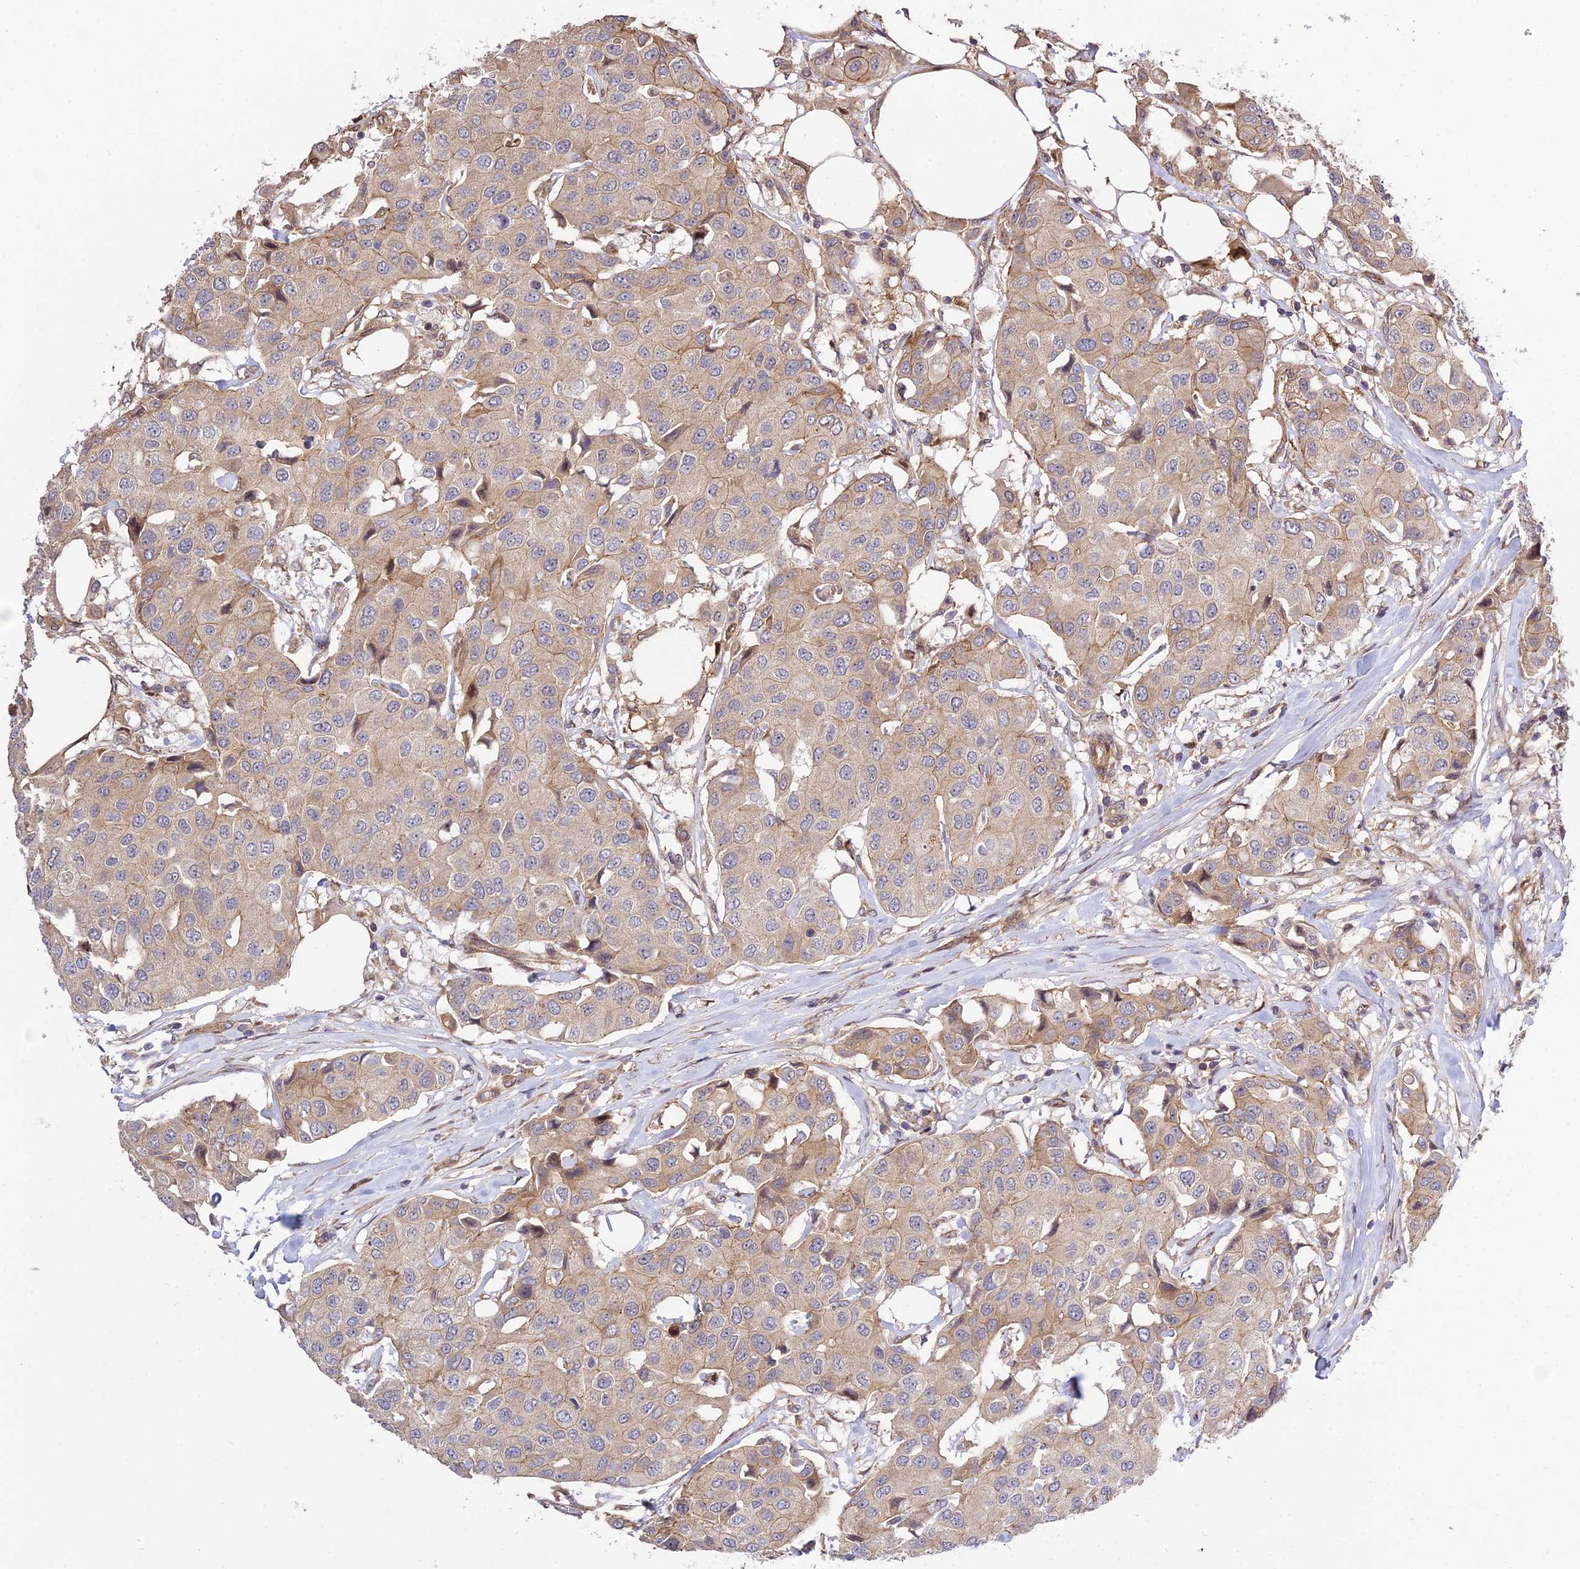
{"staining": {"intensity": "weak", "quantity": ">75%", "location": "cytoplasmic/membranous"}, "tissue": "breast cancer", "cell_type": "Tumor cells", "image_type": "cancer", "snomed": [{"axis": "morphology", "description": "Duct carcinoma"}, {"axis": "topography", "description": "Breast"}], "caption": "Tumor cells exhibit weak cytoplasmic/membranous positivity in approximately >75% of cells in breast cancer (infiltrating ductal carcinoma). Nuclei are stained in blue.", "gene": "SMG6", "patient": {"sex": "female", "age": 80}}